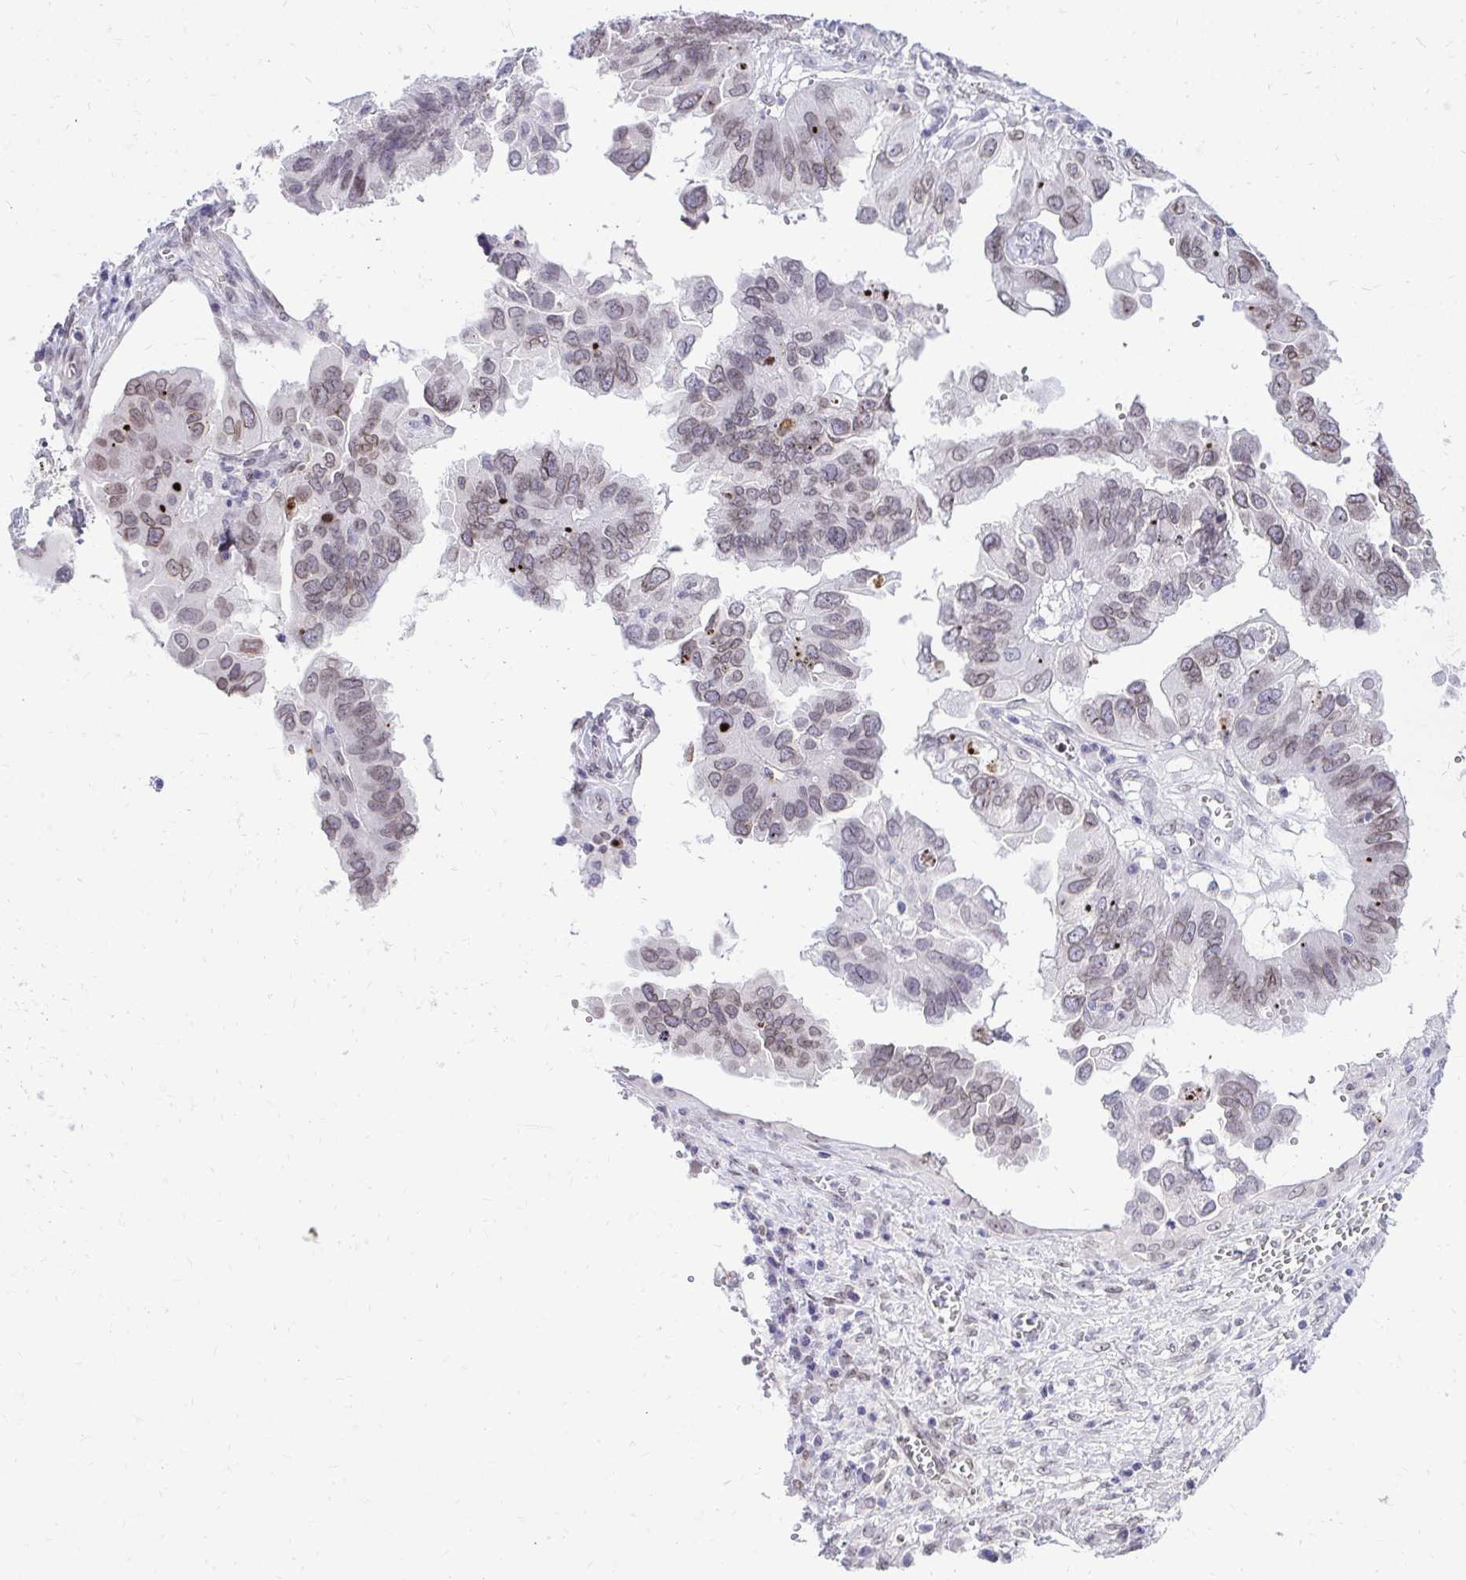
{"staining": {"intensity": "moderate", "quantity": "25%-75%", "location": "cytoplasmic/membranous,nuclear"}, "tissue": "ovarian cancer", "cell_type": "Tumor cells", "image_type": "cancer", "snomed": [{"axis": "morphology", "description": "Cystadenocarcinoma, serous, NOS"}, {"axis": "topography", "description": "Ovary"}], "caption": "Immunohistochemistry (IHC) (DAB (3,3'-diaminobenzidine)) staining of human ovarian serous cystadenocarcinoma reveals moderate cytoplasmic/membranous and nuclear protein expression in approximately 25%-75% of tumor cells.", "gene": "BANF1", "patient": {"sex": "female", "age": 79}}